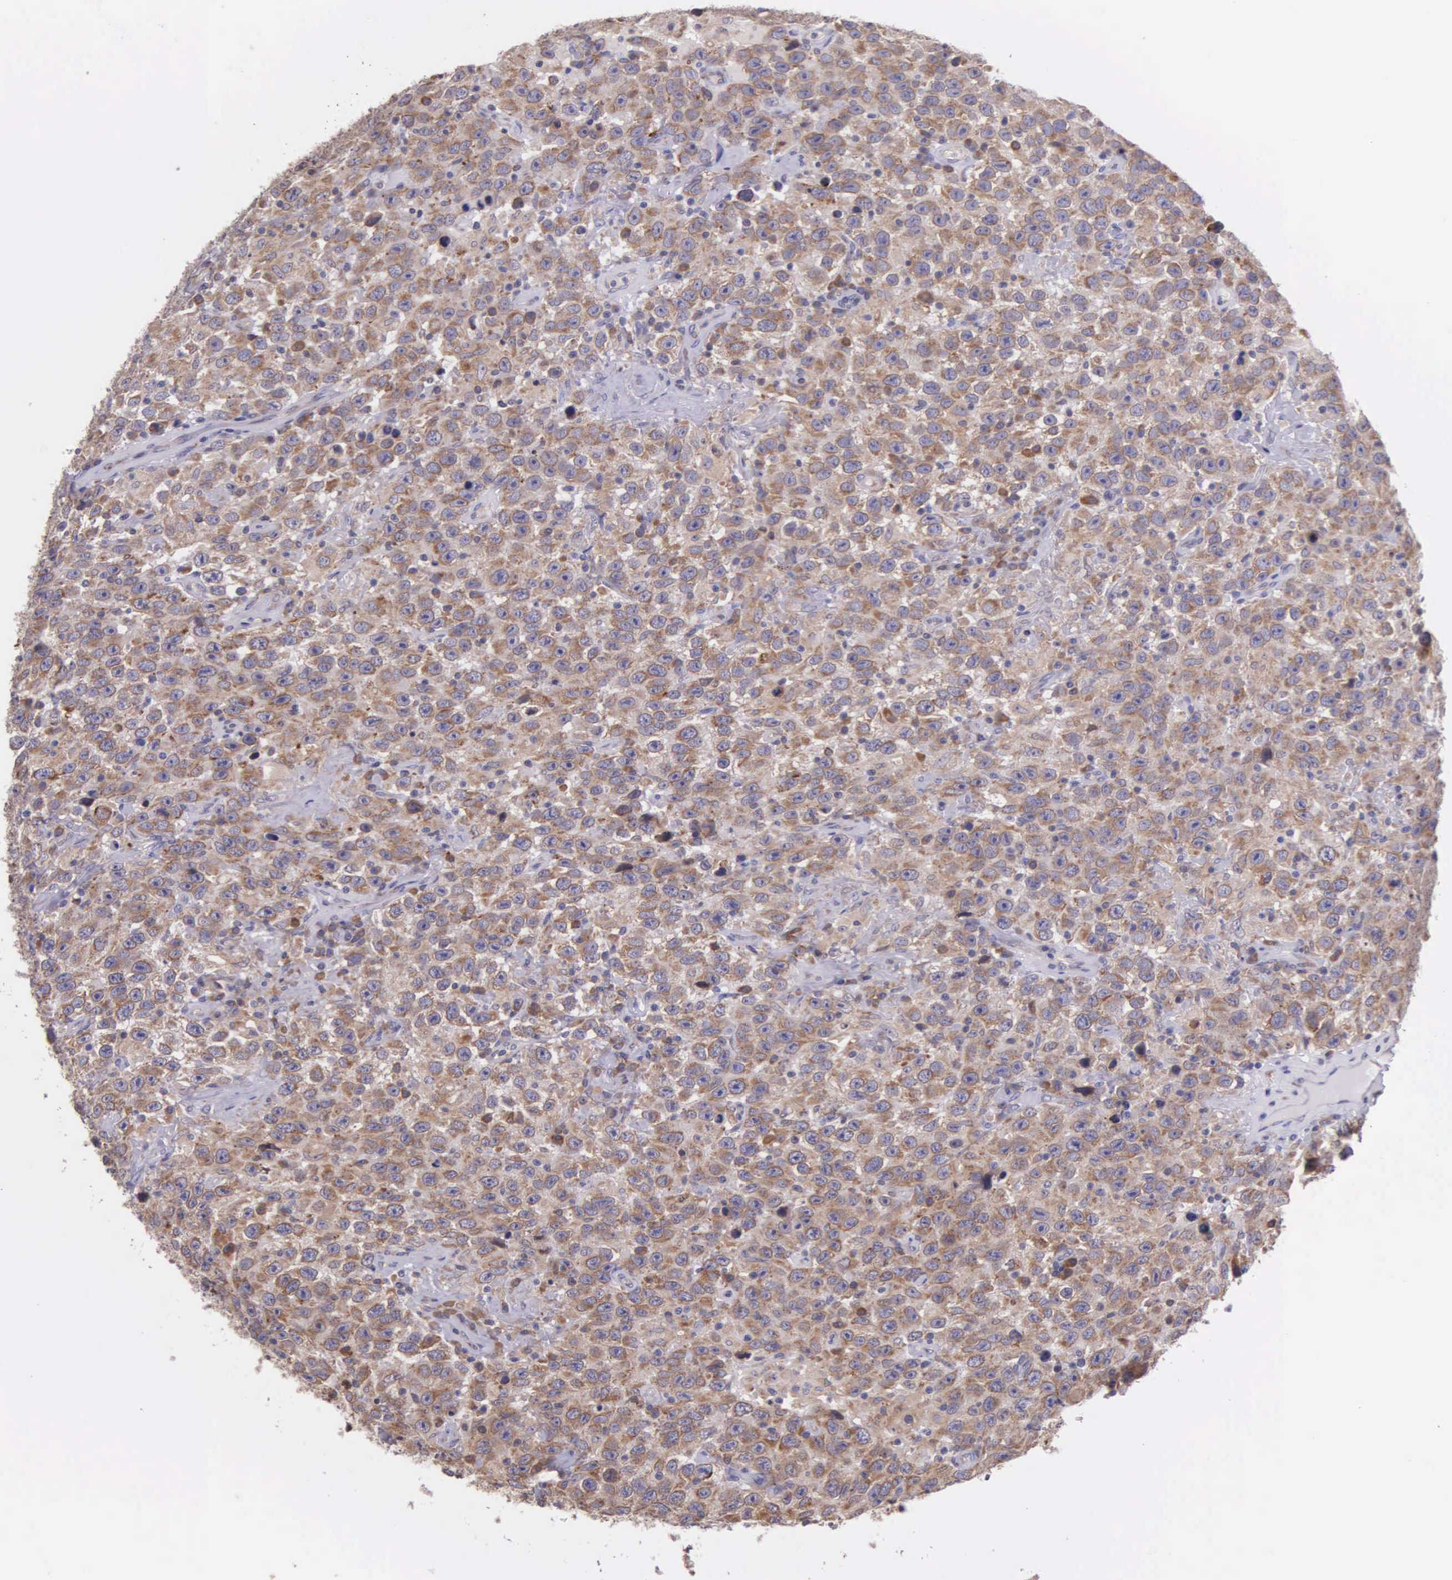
{"staining": {"intensity": "moderate", "quantity": ">75%", "location": "cytoplasmic/membranous"}, "tissue": "testis cancer", "cell_type": "Tumor cells", "image_type": "cancer", "snomed": [{"axis": "morphology", "description": "Seminoma, NOS"}, {"axis": "topography", "description": "Testis"}], "caption": "About >75% of tumor cells in human seminoma (testis) show moderate cytoplasmic/membranous protein positivity as visualized by brown immunohistochemical staining.", "gene": "NSDHL", "patient": {"sex": "male", "age": 41}}